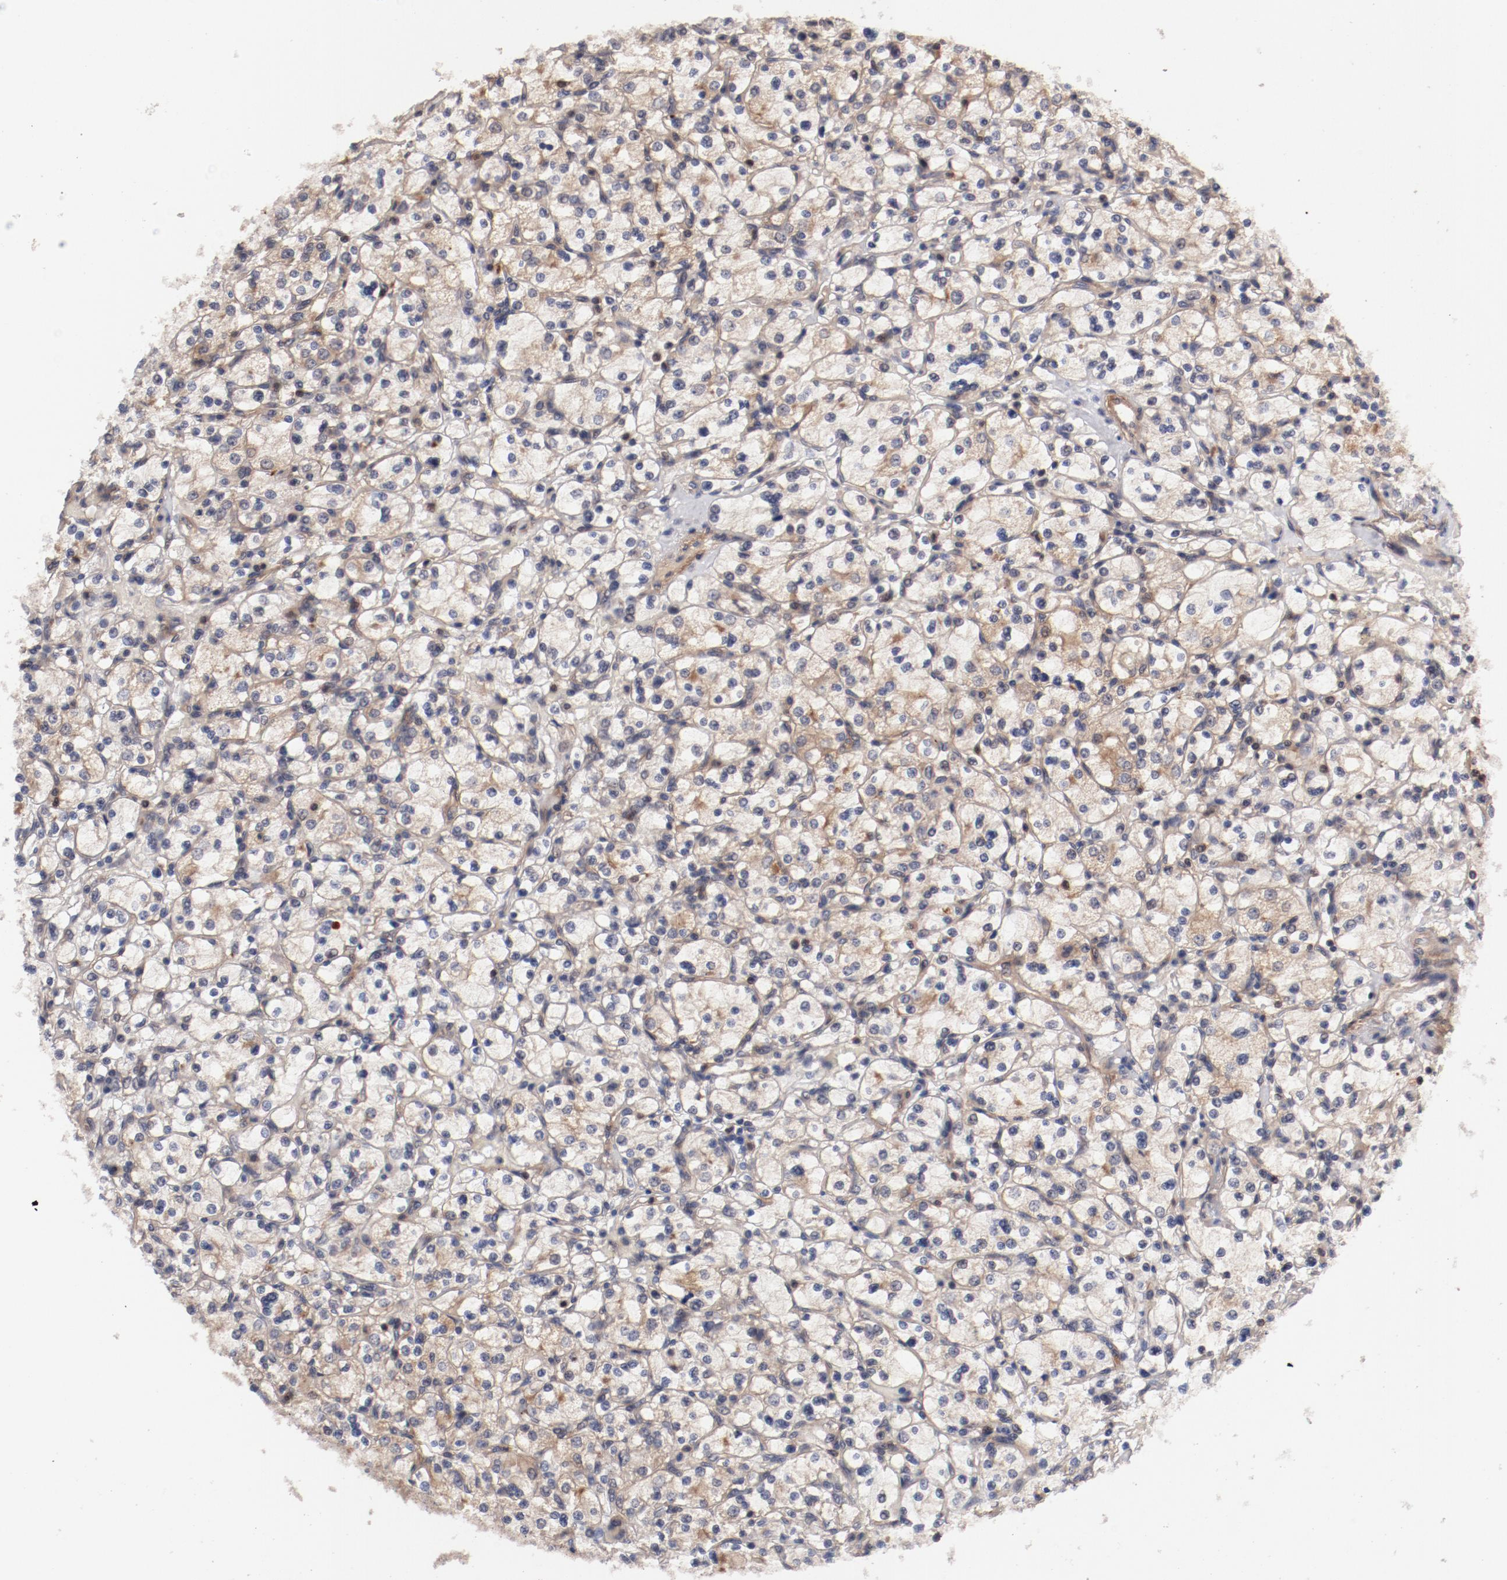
{"staining": {"intensity": "weak", "quantity": ">75%", "location": "cytoplasmic/membranous"}, "tissue": "renal cancer", "cell_type": "Tumor cells", "image_type": "cancer", "snomed": [{"axis": "morphology", "description": "Adenocarcinoma, NOS"}, {"axis": "topography", "description": "Kidney"}], "caption": "Tumor cells demonstrate low levels of weak cytoplasmic/membranous positivity in approximately >75% of cells in human adenocarcinoma (renal). The staining is performed using DAB brown chromogen to label protein expression. The nuclei are counter-stained blue using hematoxylin.", "gene": "GUF1", "patient": {"sex": "female", "age": 83}}